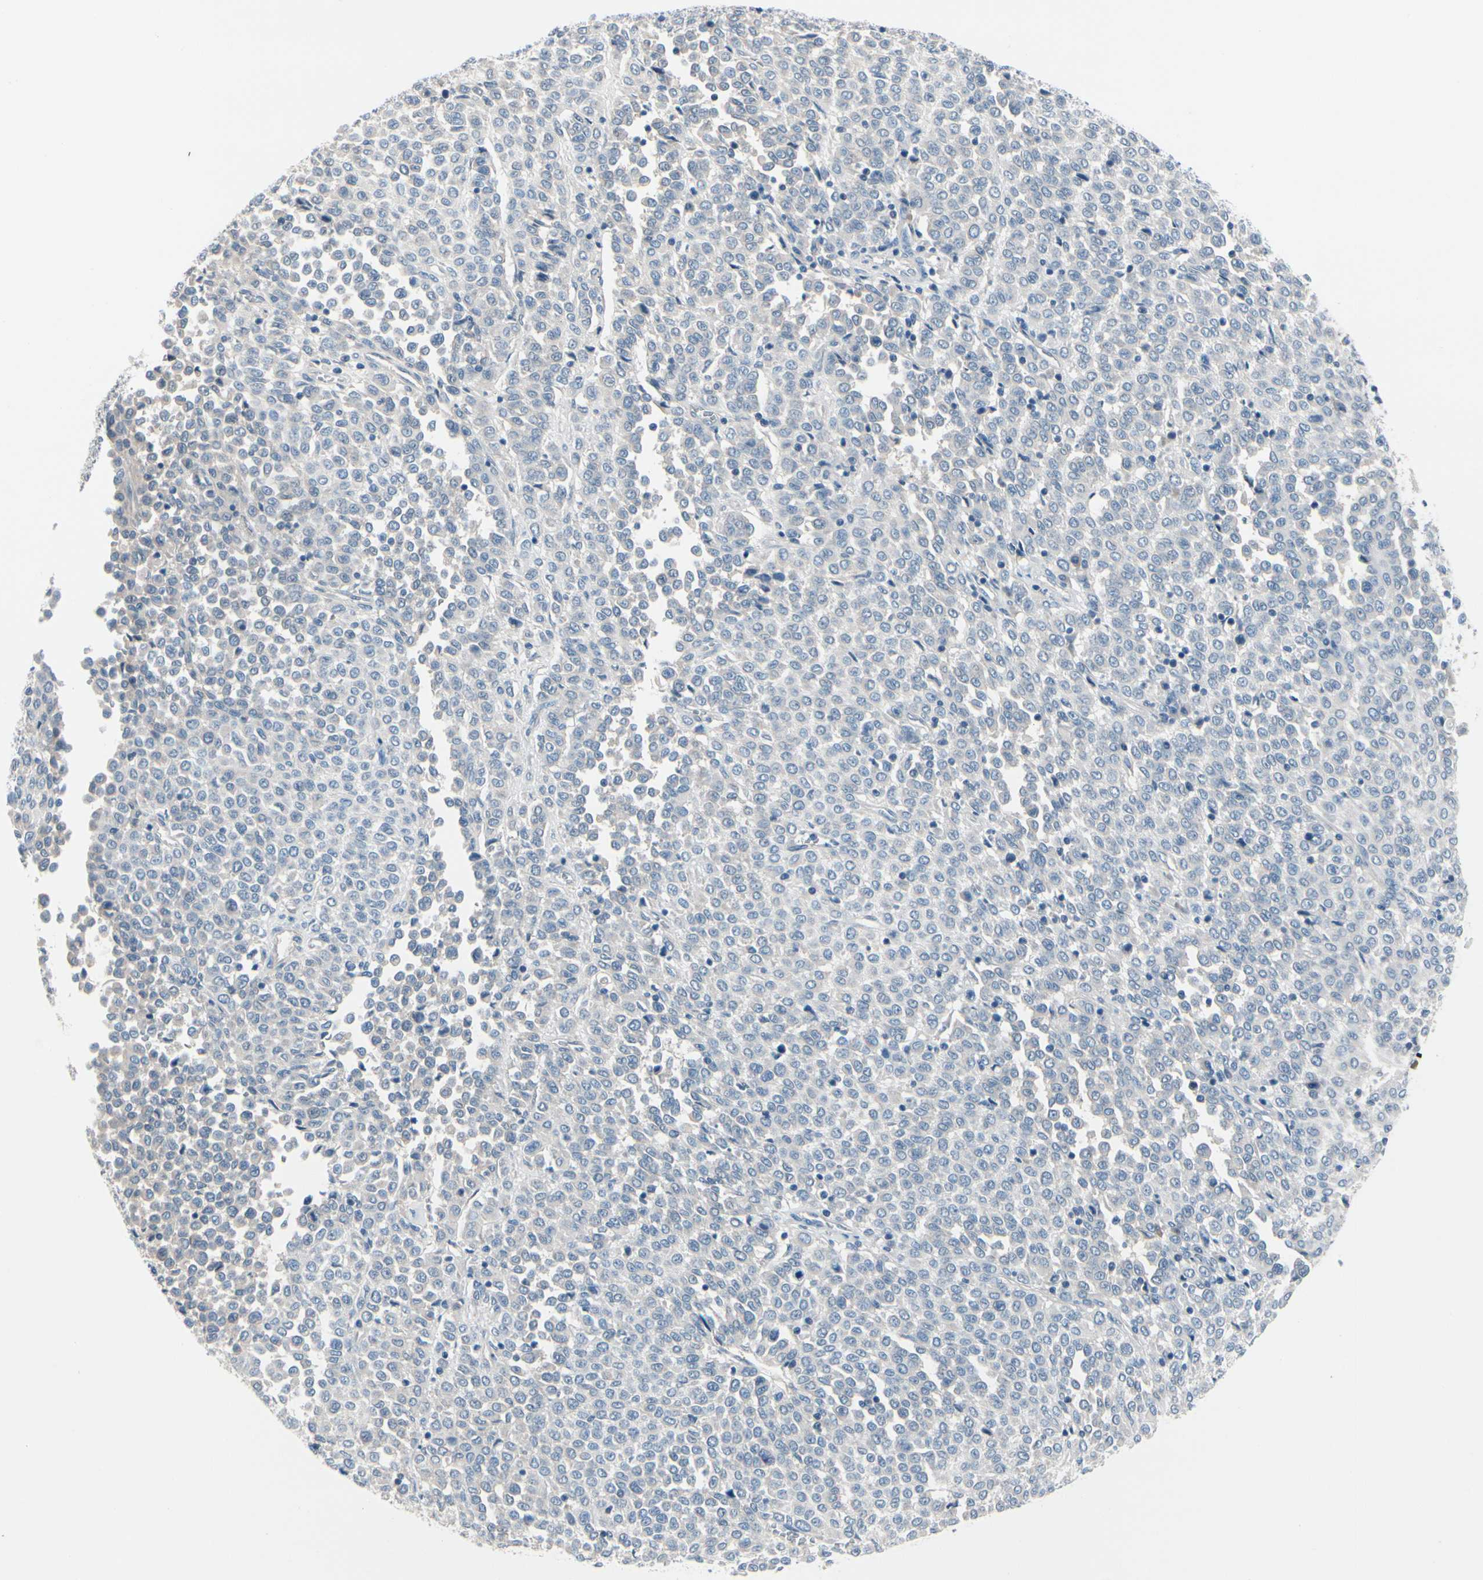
{"staining": {"intensity": "negative", "quantity": "none", "location": "none"}, "tissue": "melanoma", "cell_type": "Tumor cells", "image_type": "cancer", "snomed": [{"axis": "morphology", "description": "Malignant melanoma, Metastatic site"}, {"axis": "topography", "description": "Pancreas"}], "caption": "DAB immunohistochemical staining of human malignant melanoma (metastatic site) exhibits no significant staining in tumor cells.", "gene": "PGR", "patient": {"sex": "female", "age": 30}}